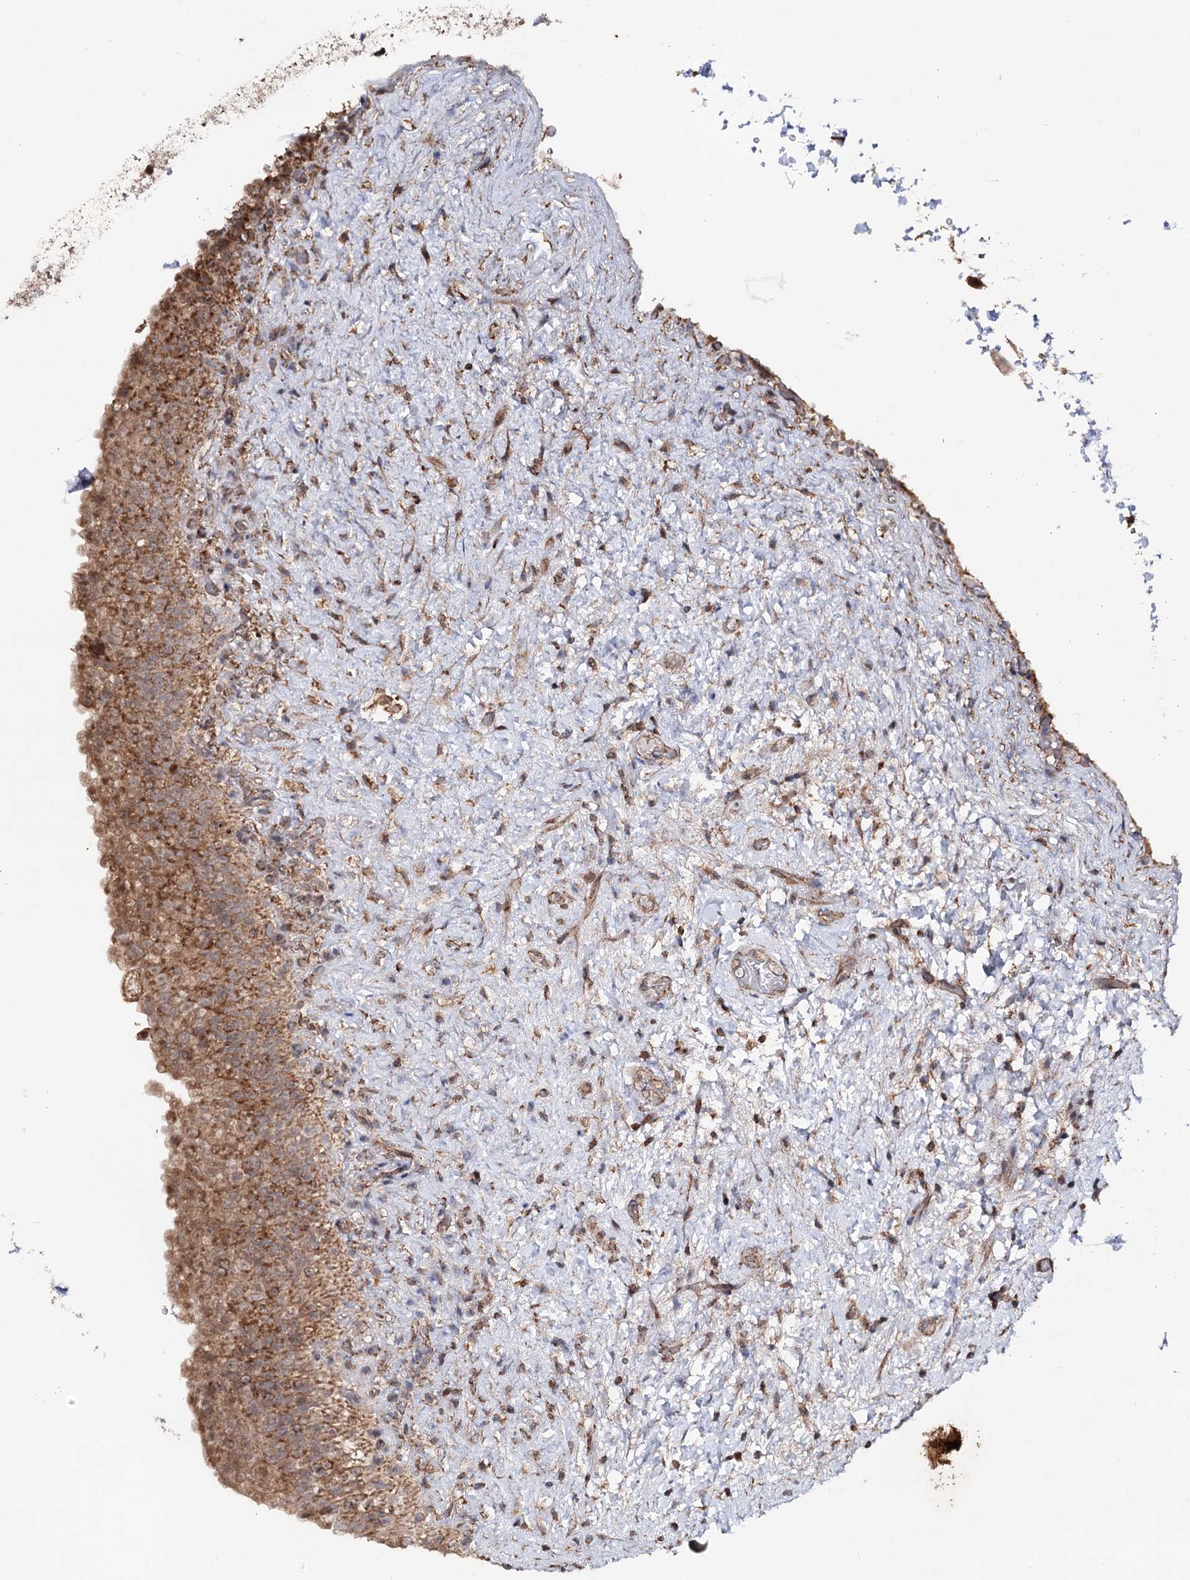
{"staining": {"intensity": "moderate", "quantity": ">75%", "location": "cytoplasmic/membranous"}, "tissue": "urinary bladder", "cell_type": "Urothelial cells", "image_type": "normal", "snomed": [{"axis": "morphology", "description": "Normal tissue, NOS"}, {"axis": "topography", "description": "Urinary bladder"}], "caption": "High-power microscopy captured an immunohistochemistry (IHC) photomicrograph of benign urinary bladder, revealing moderate cytoplasmic/membranous expression in approximately >75% of urothelial cells.", "gene": "MINDY3", "patient": {"sex": "female", "age": 27}}